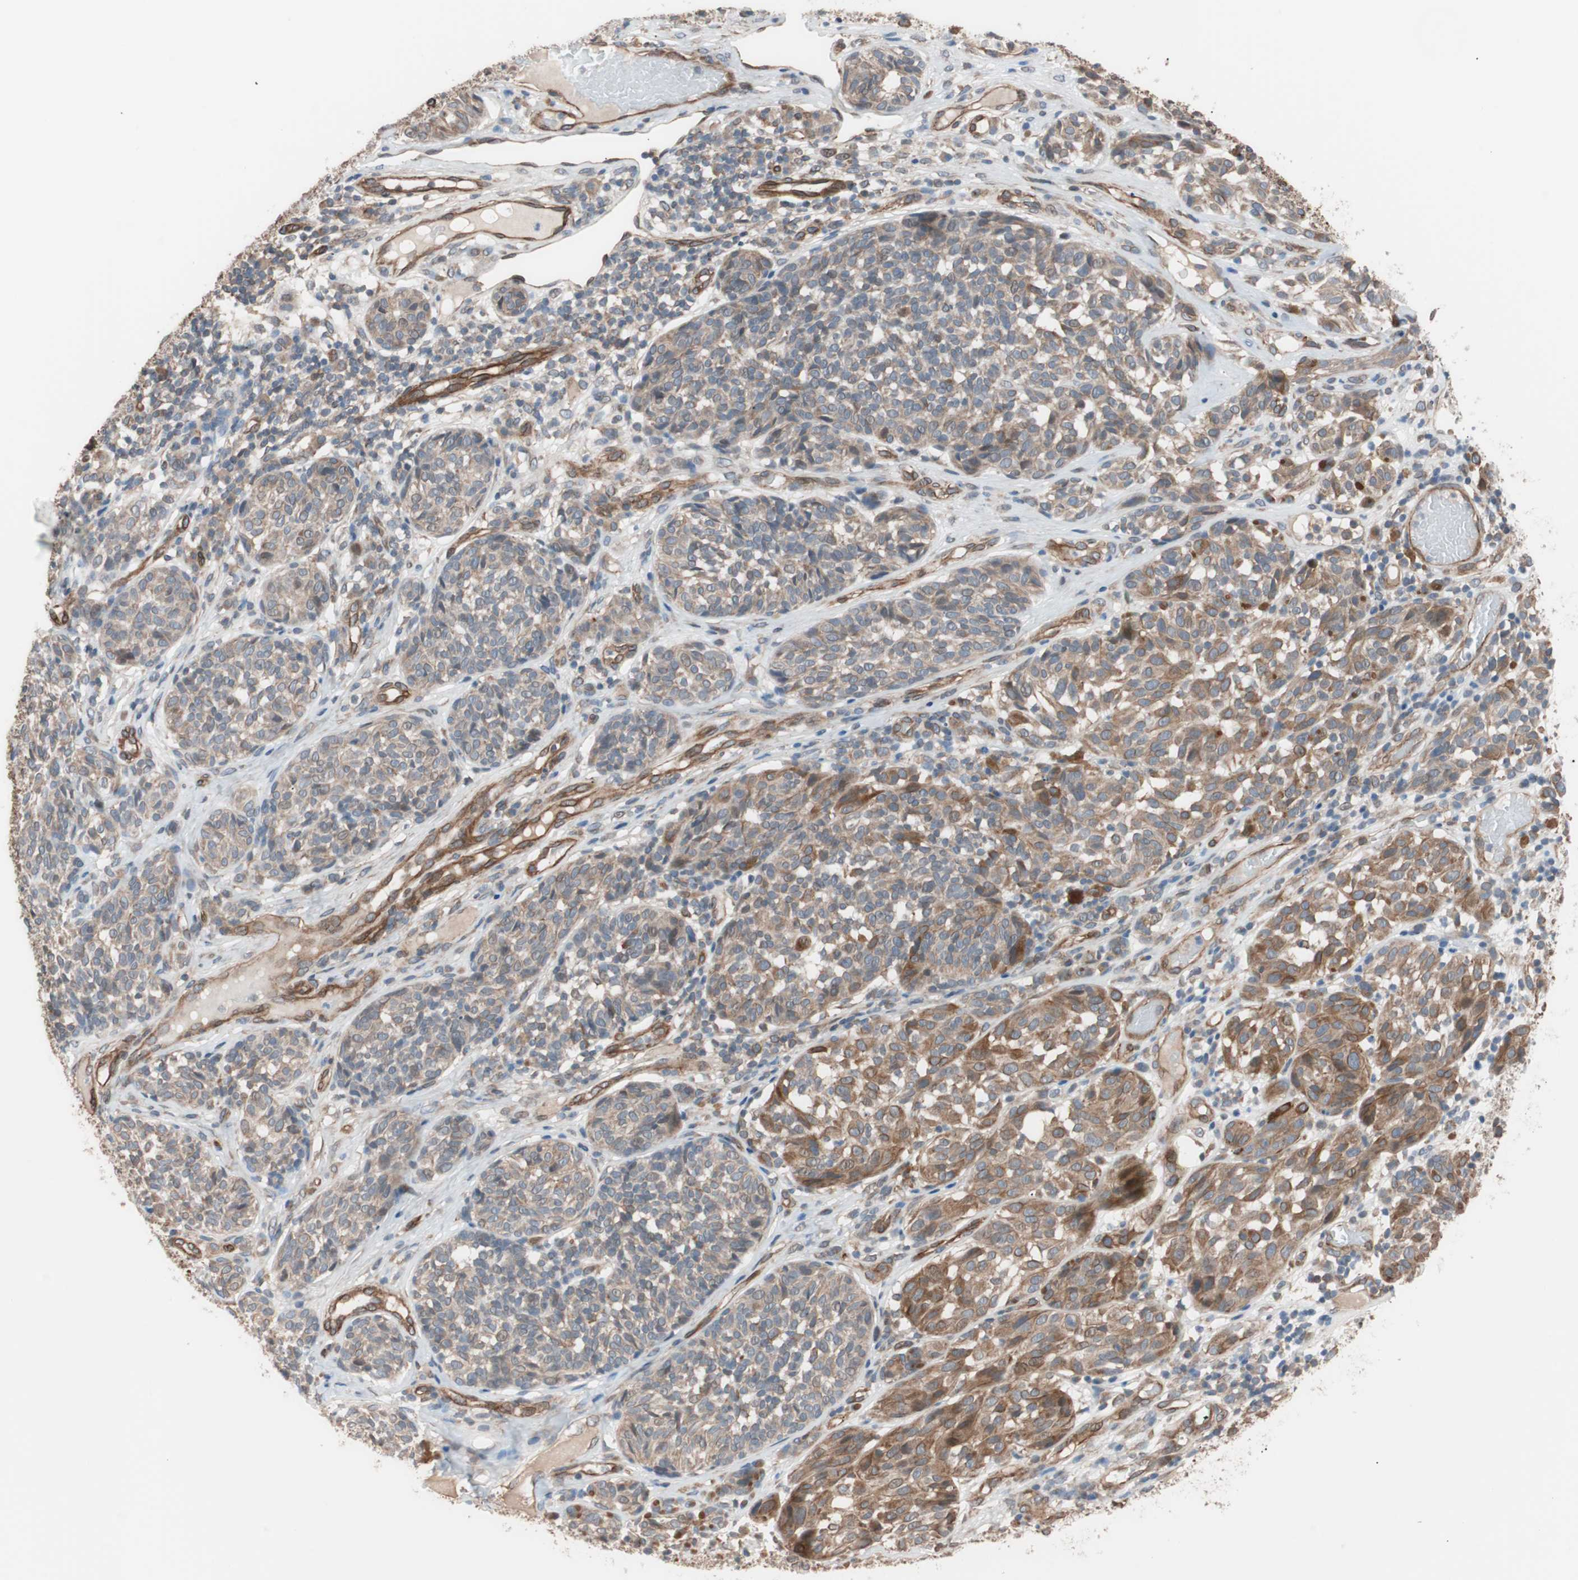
{"staining": {"intensity": "moderate", "quantity": ">75%", "location": "cytoplasmic/membranous"}, "tissue": "melanoma", "cell_type": "Tumor cells", "image_type": "cancer", "snomed": [{"axis": "morphology", "description": "Malignant melanoma, NOS"}, {"axis": "topography", "description": "Skin"}], "caption": "IHC of melanoma displays medium levels of moderate cytoplasmic/membranous positivity in about >75% of tumor cells. The protein of interest is stained brown, and the nuclei are stained in blue (DAB IHC with brightfield microscopy, high magnification).", "gene": "SMG1", "patient": {"sex": "female", "age": 46}}